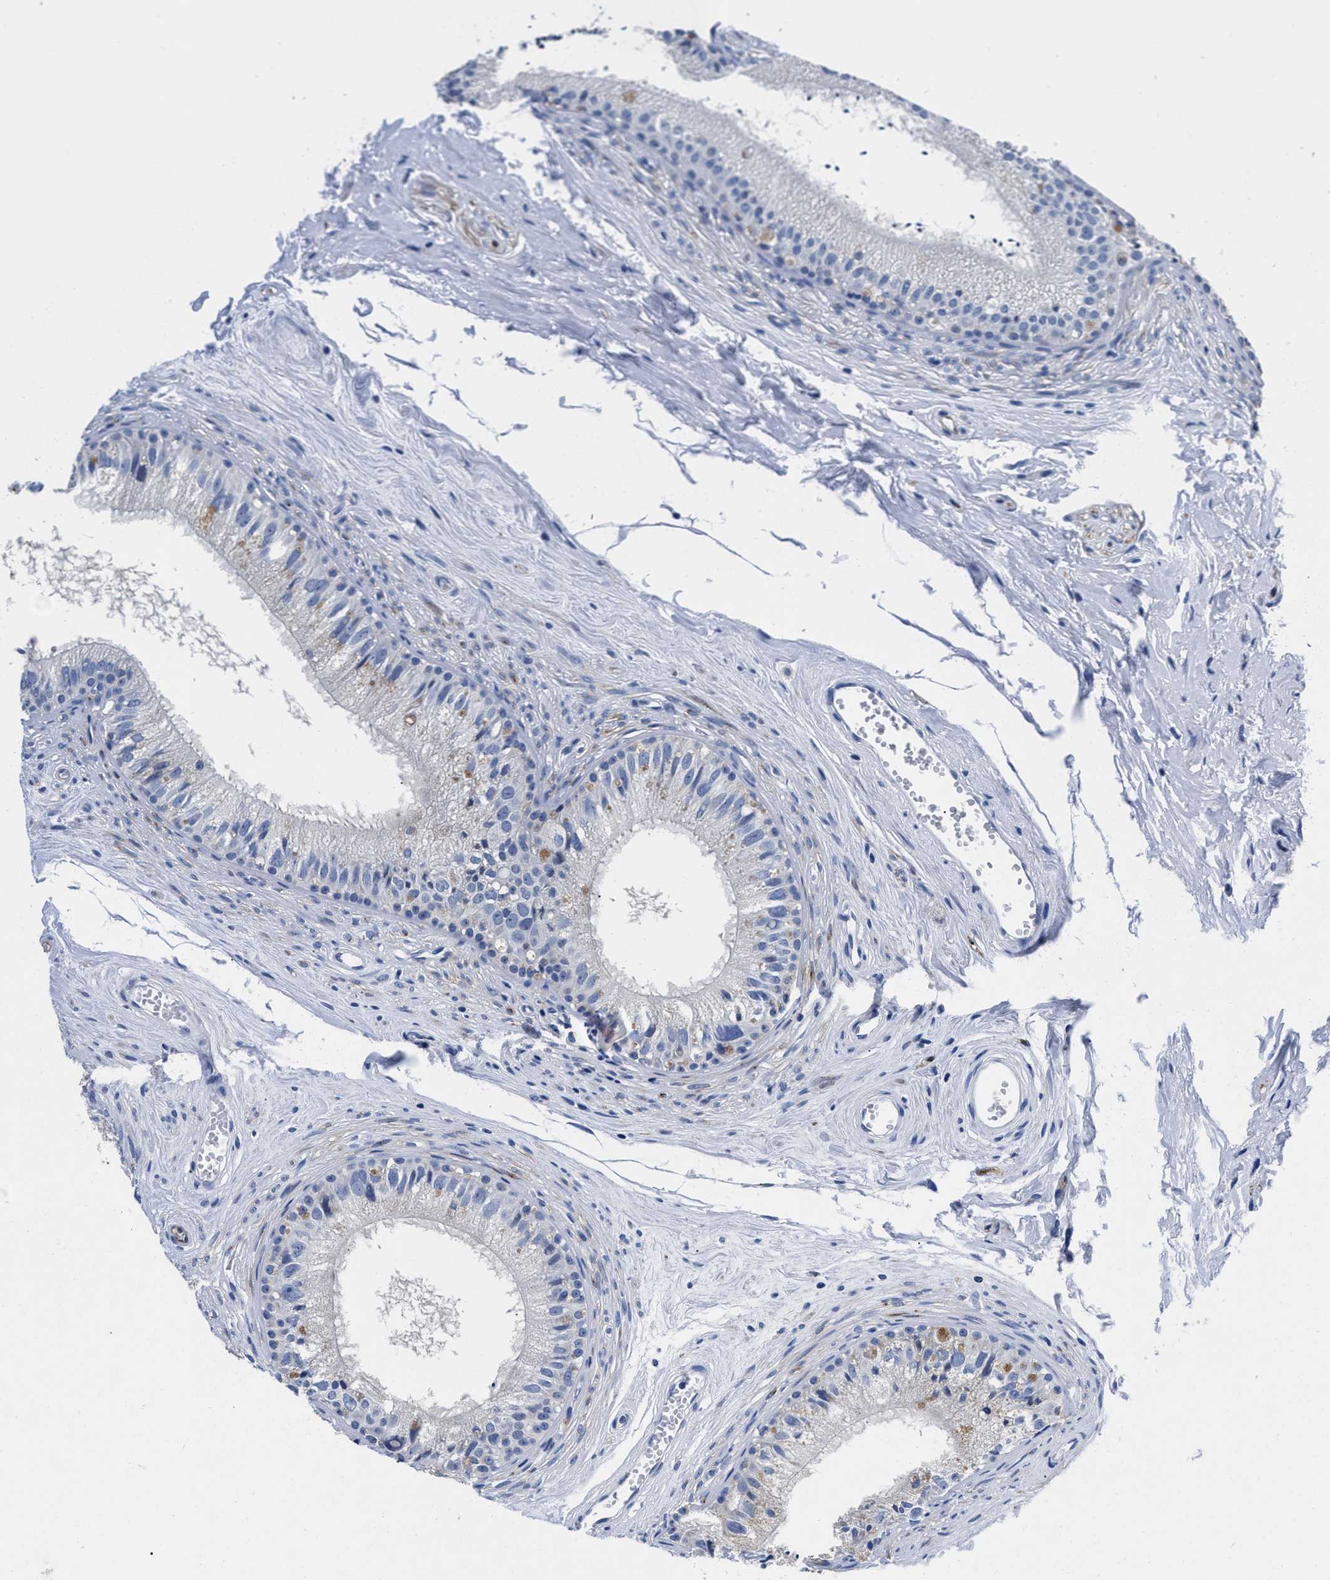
{"staining": {"intensity": "moderate", "quantity": "<25%", "location": "cytoplasmic/membranous"}, "tissue": "epididymis", "cell_type": "Glandular cells", "image_type": "normal", "snomed": [{"axis": "morphology", "description": "Normal tissue, NOS"}, {"axis": "topography", "description": "Epididymis"}], "caption": "Immunohistochemical staining of unremarkable epididymis demonstrates moderate cytoplasmic/membranous protein staining in about <25% of glandular cells.", "gene": "SLC35F1", "patient": {"sex": "male", "age": 56}}